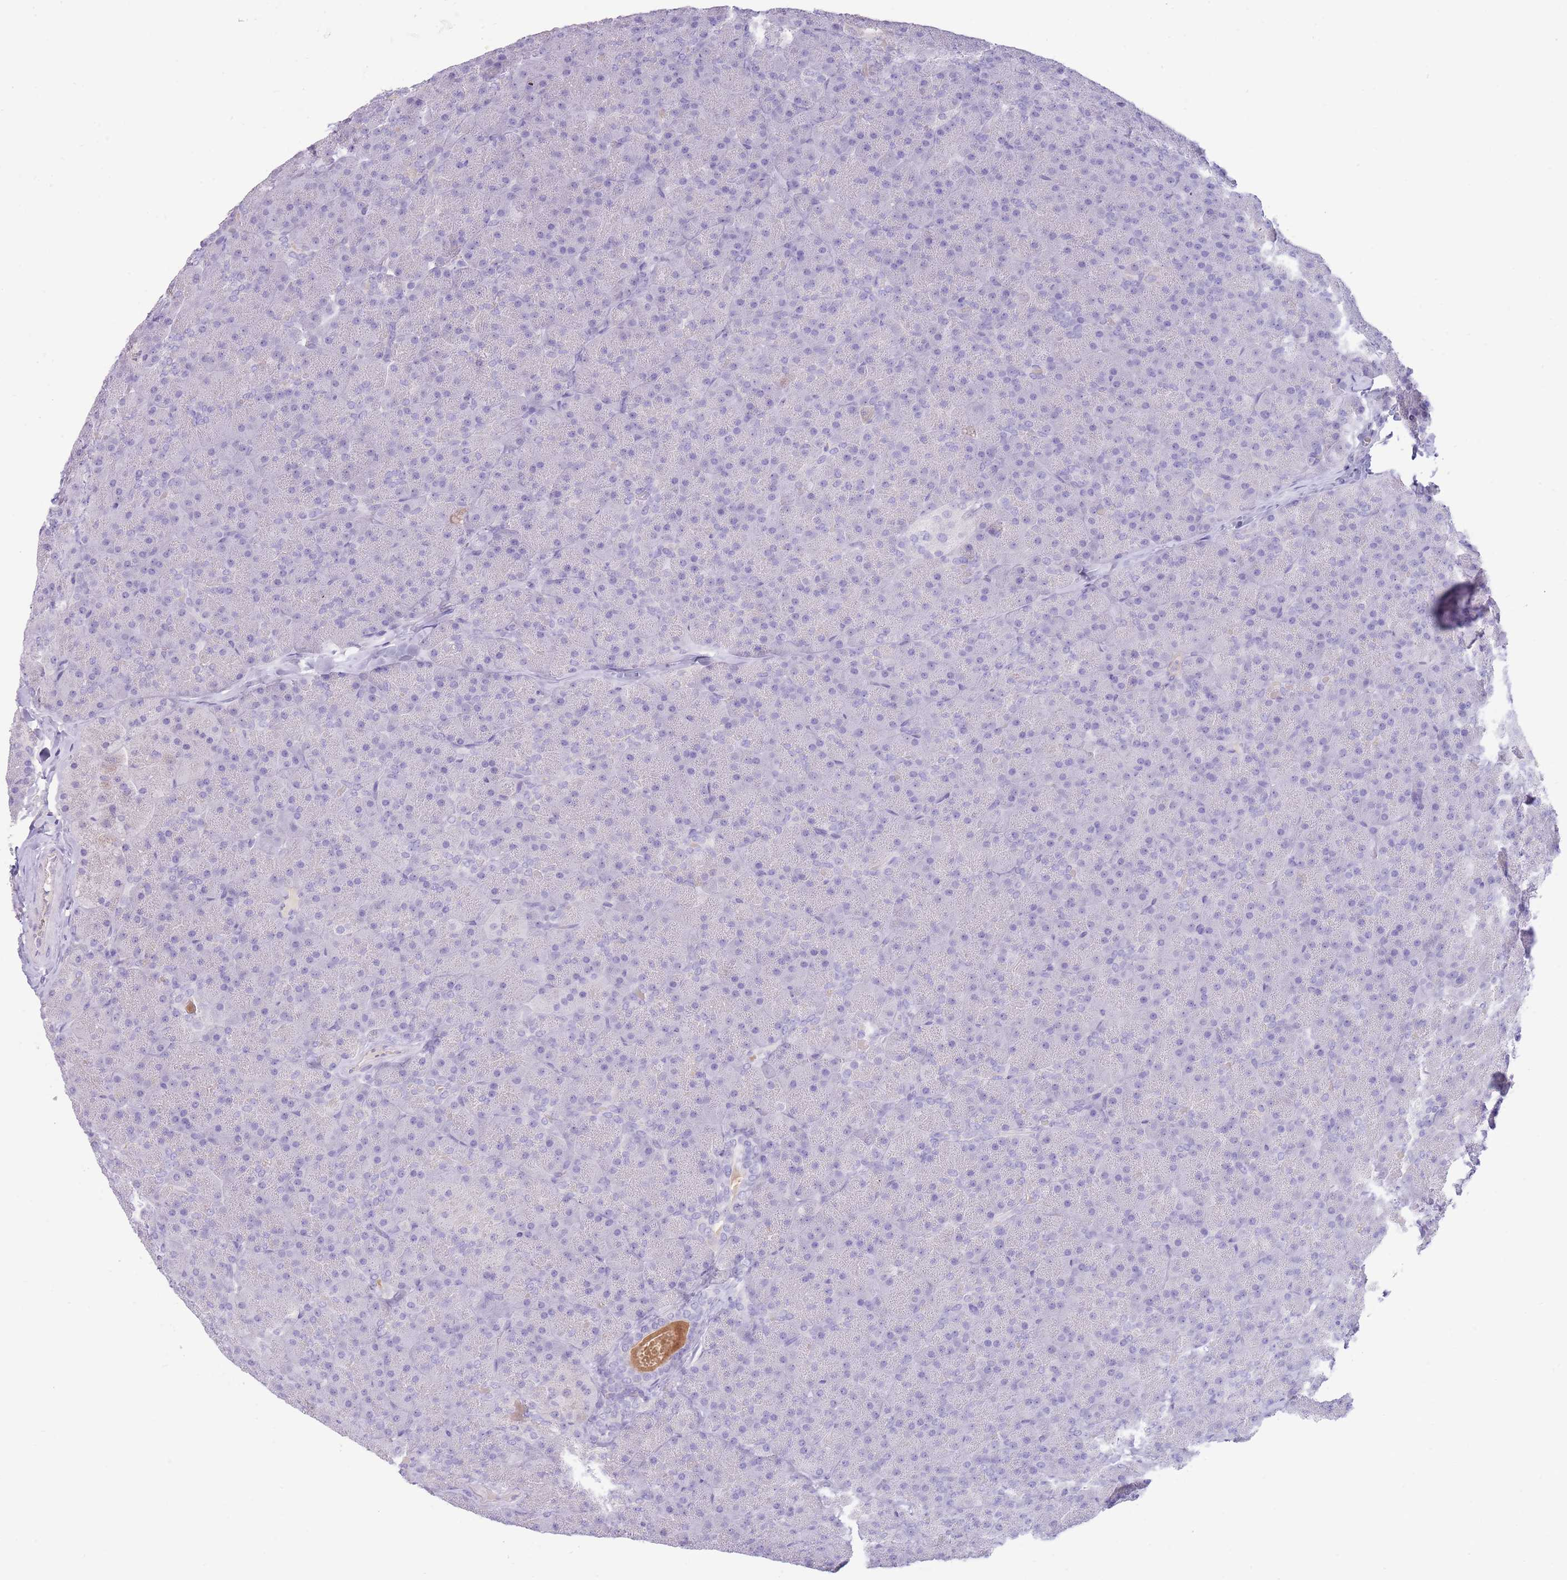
{"staining": {"intensity": "negative", "quantity": "none", "location": "none"}, "tissue": "pancreas", "cell_type": "Exocrine glandular cells", "image_type": "normal", "snomed": [{"axis": "morphology", "description": "Normal tissue, NOS"}, {"axis": "topography", "description": "Pancreas"}], "caption": "DAB immunohistochemical staining of unremarkable pancreas demonstrates no significant positivity in exocrine glandular cells.", "gene": "TOX2", "patient": {"sex": "male", "age": 36}}